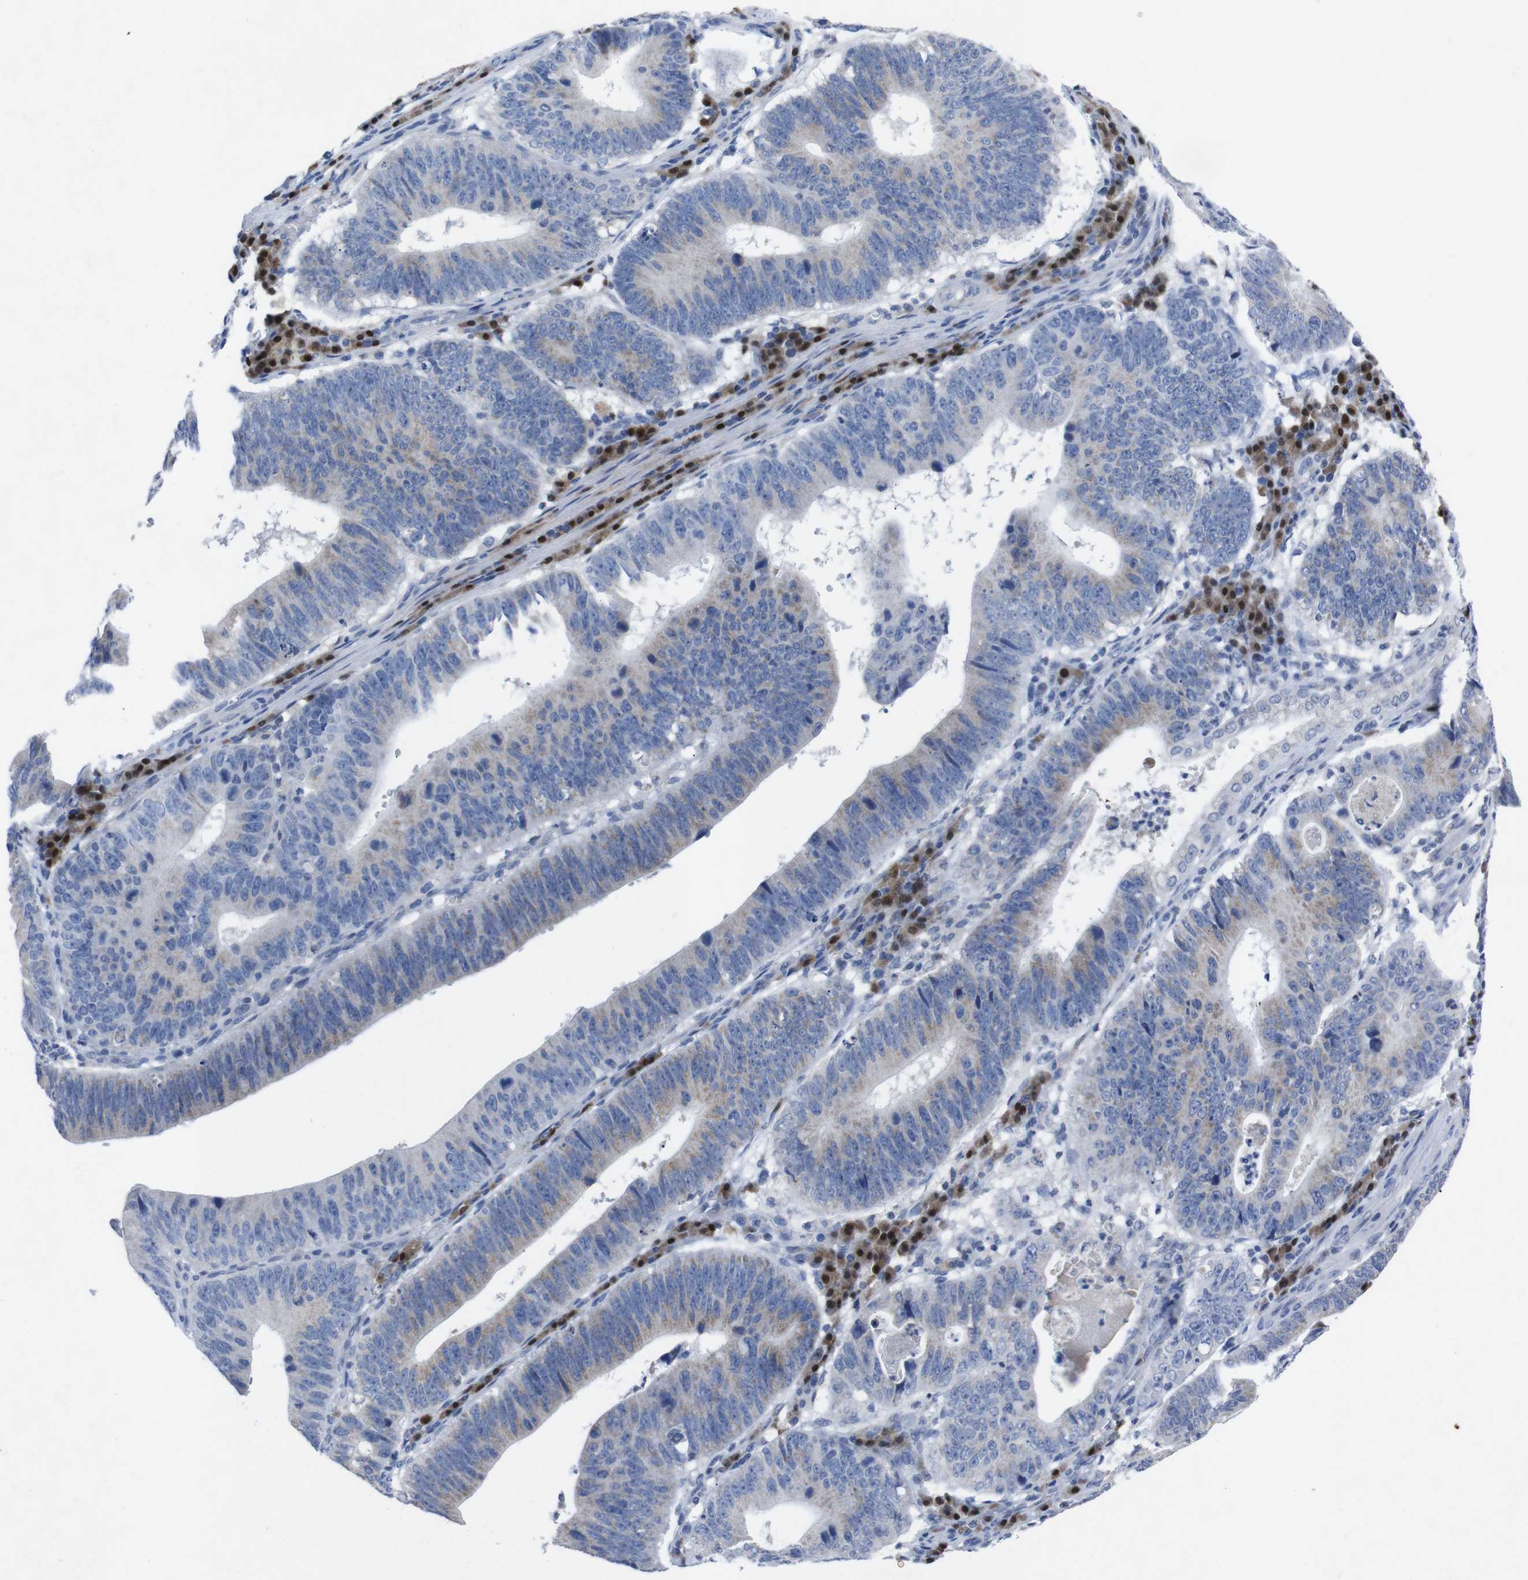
{"staining": {"intensity": "moderate", "quantity": "<25%", "location": "cytoplasmic/membranous"}, "tissue": "stomach cancer", "cell_type": "Tumor cells", "image_type": "cancer", "snomed": [{"axis": "morphology", "description": "Adenocarcinoma, NOS"}, {"axis": "topography", "description": "Stomach"}], "caption": "The histopathology image demonstrates a brown stain indicating the presence of a protein in the cytoplasmic/membranous of tumor cells in stomach adenocarcinoma.", "gene": "IRF4", "patient": {"sex": "male", "age": 59}}